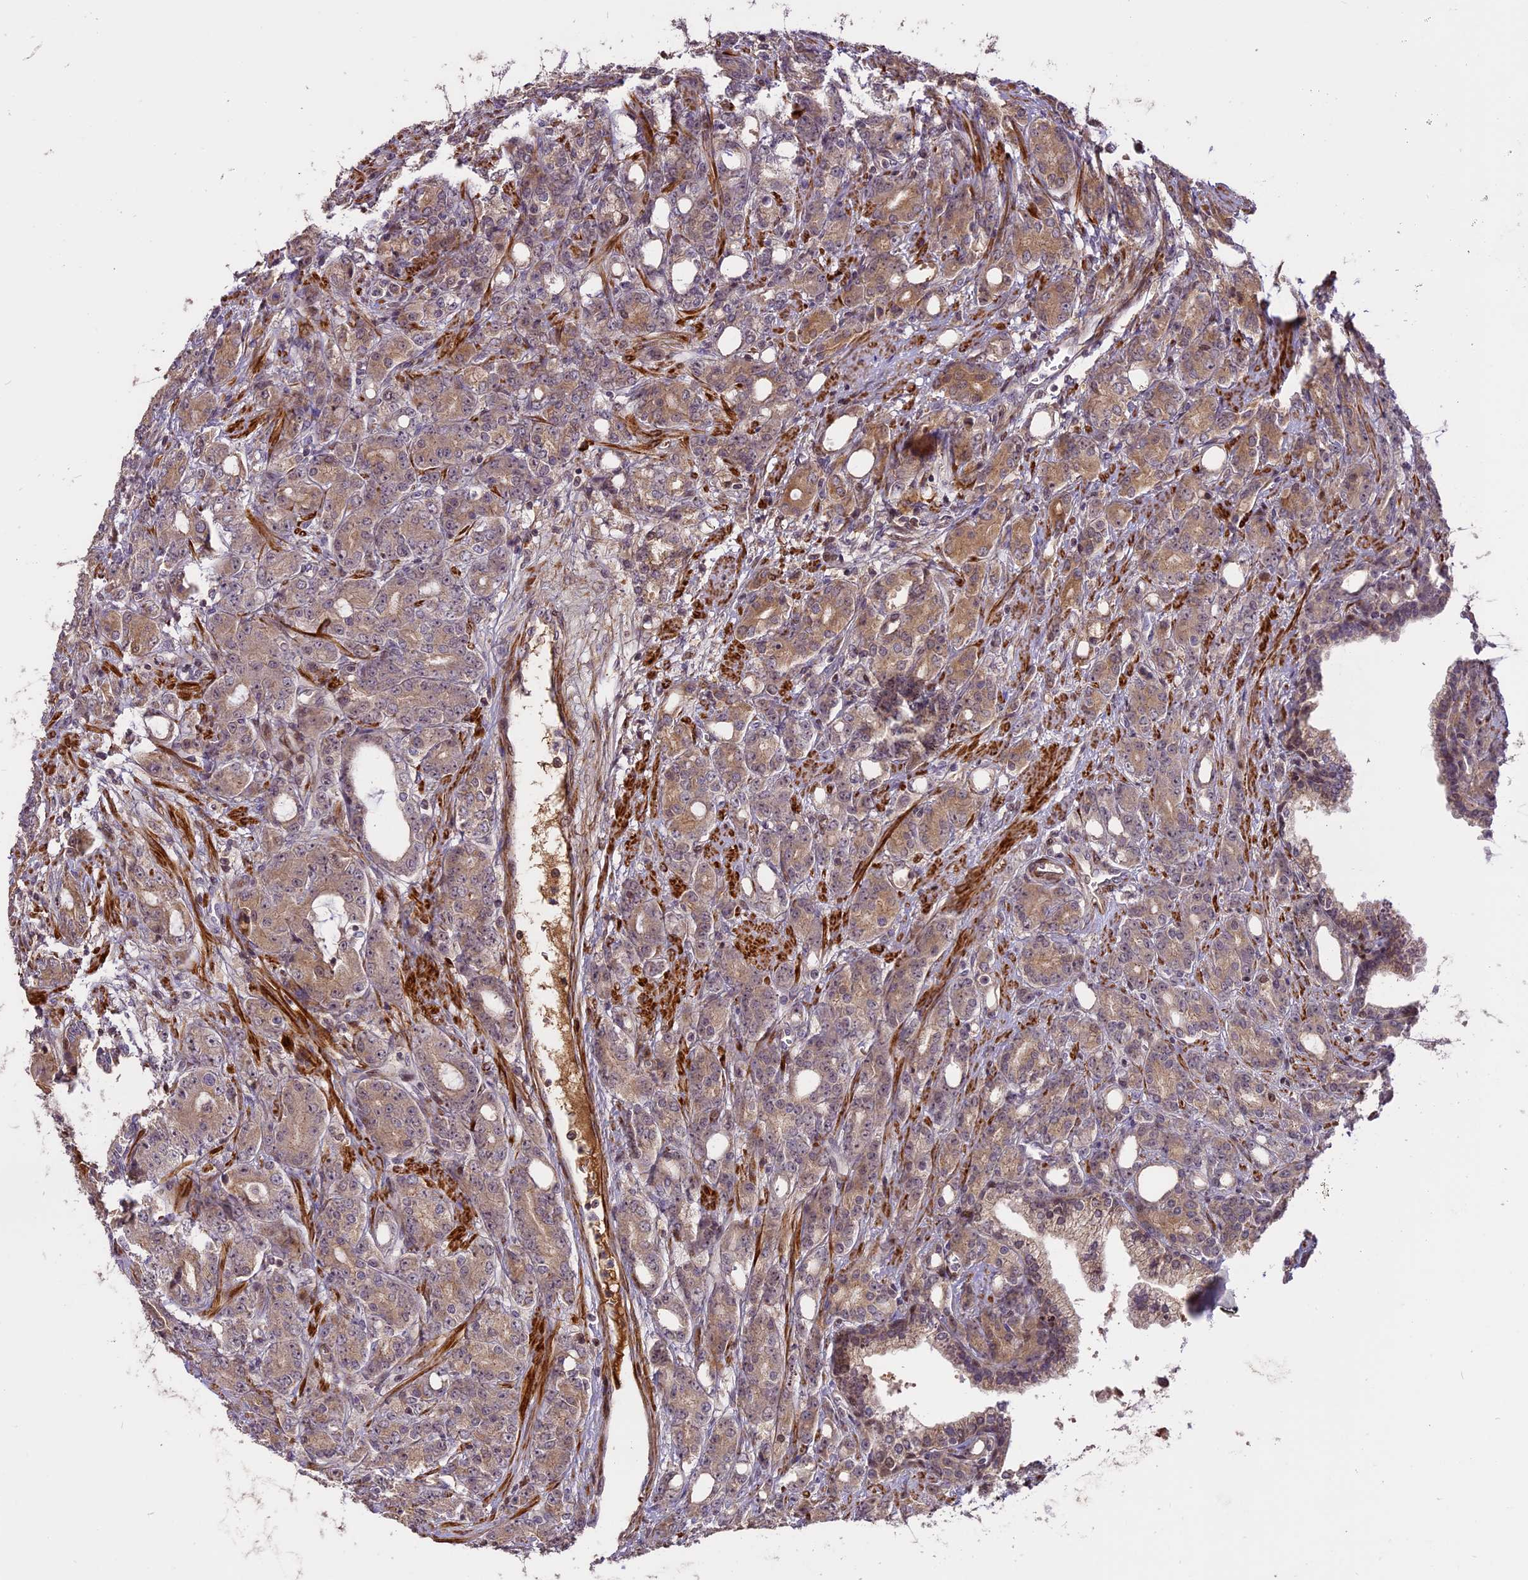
{"staining": {"intensity": "weak", "quantity": ">75%", "location": "cytoplasmic/membranous"}, "tissue": "prostate cancer", "cell_type": "Tumor cells", "image_type": "cancer", "snomed": [{"axis": "morphology", "description": "Adenocarcinoma, High grade"}, {"axis": "topography", "description": "Prostate"}], "caption": "Protein analysis of prostate high-grade adenocarcinoma tissue reveals weak cytoplasmic/membranous positivity in approximately >75% of tumor cells.", "gene": "ENHO", "patient": {"sex": "male", "age": 62}}